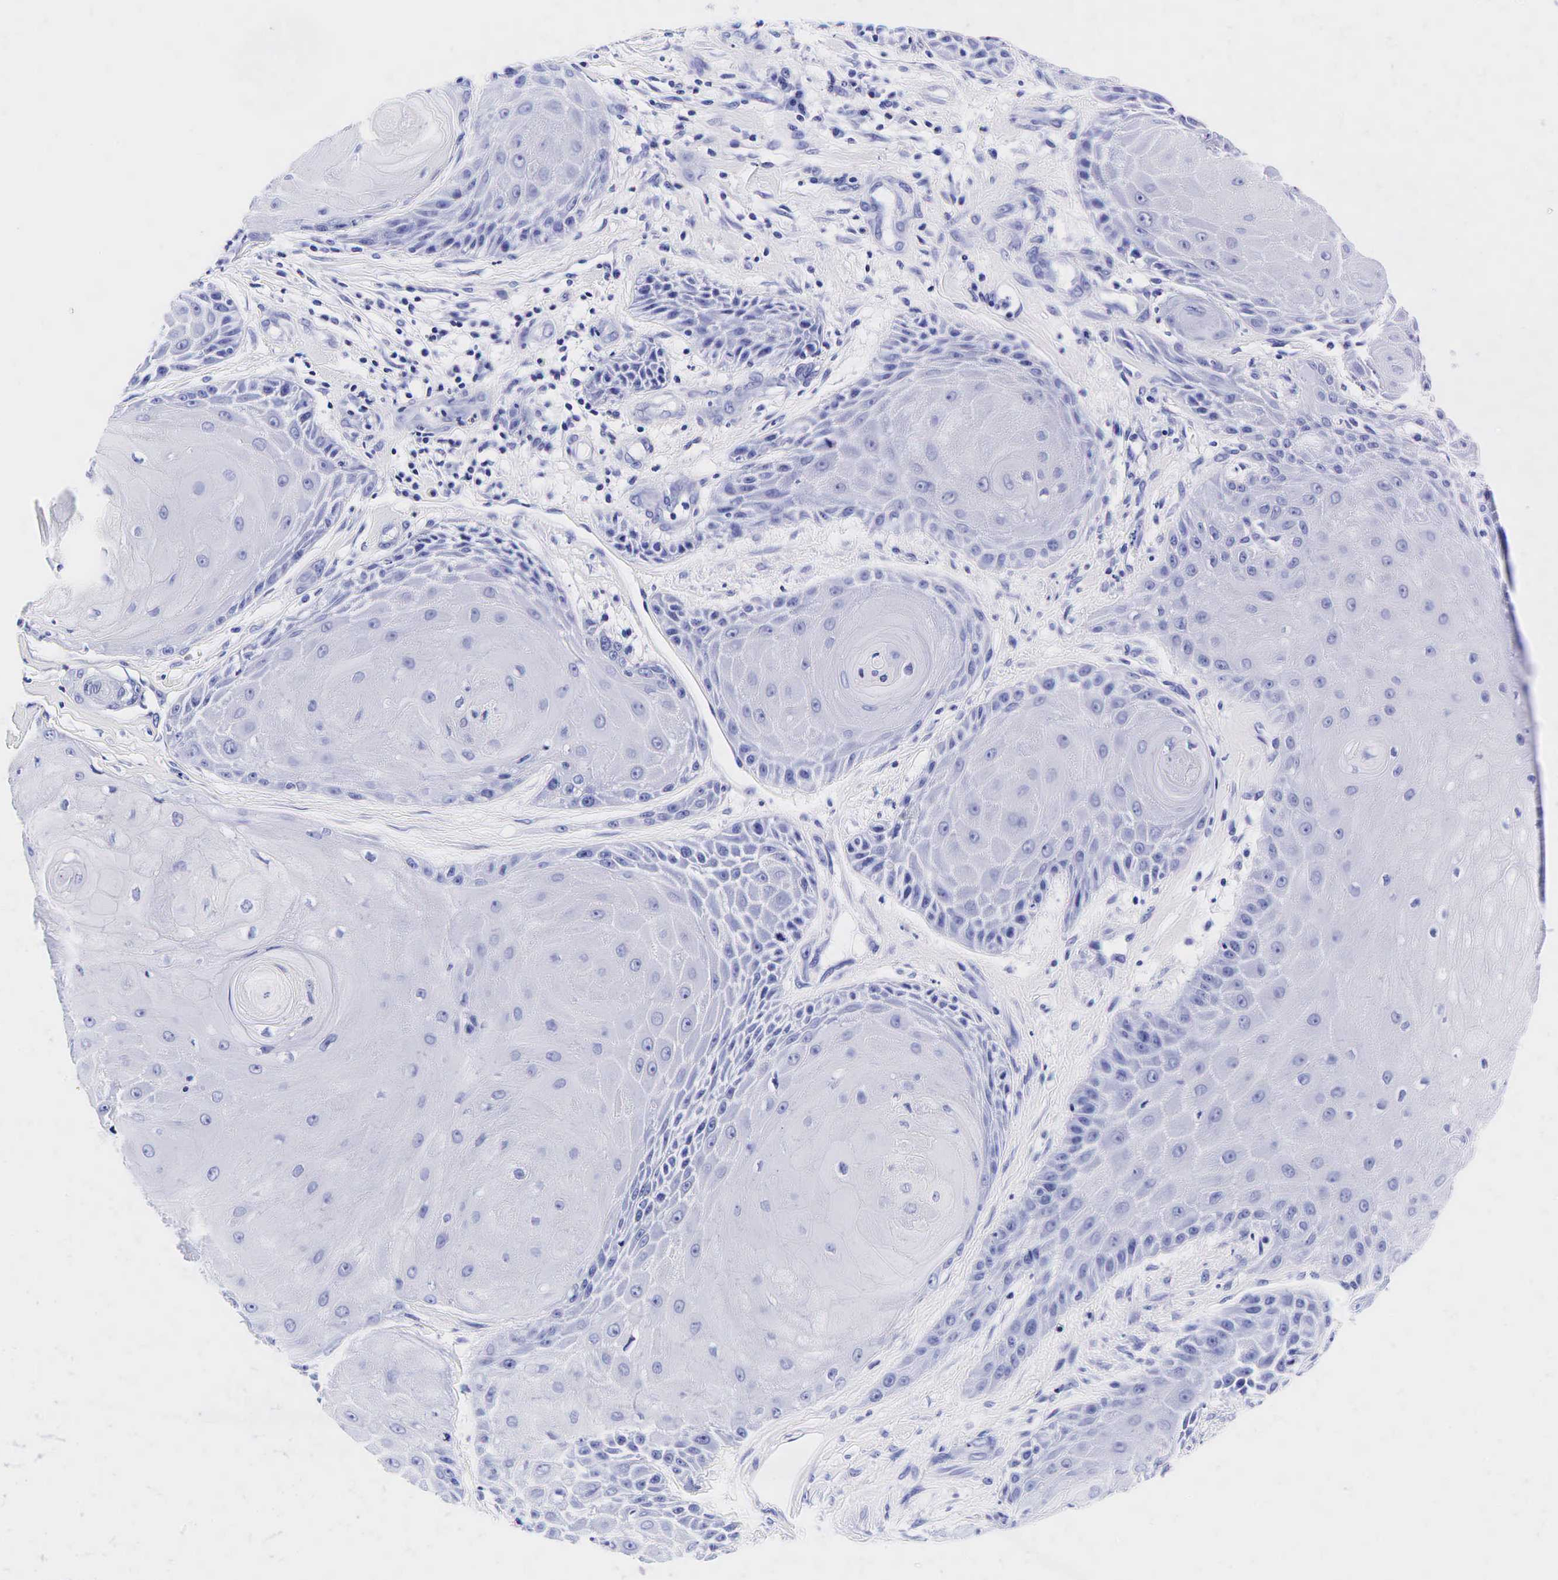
{"staining": {"intensity": "negative", "quantity": "none", "location": "none"}, "tissue": "skin cancer", "cell_type": "Tumor cells", "image_type": "cancer", "snomed": [{"axis": "morphology", "description": "Squamous cell carcinoma, NOS"}, {"axis": "topography", "description": "Skin"}], "caption": "Immunohistochemistry (IHC) histopathology image of neoplastic tissue: human squamous cell carcinoma (skin) stained with DAB shows no significant protein positivity in tumor cells.", "gene": "GAST", "patient": {"sex": "male", "age": 57}}